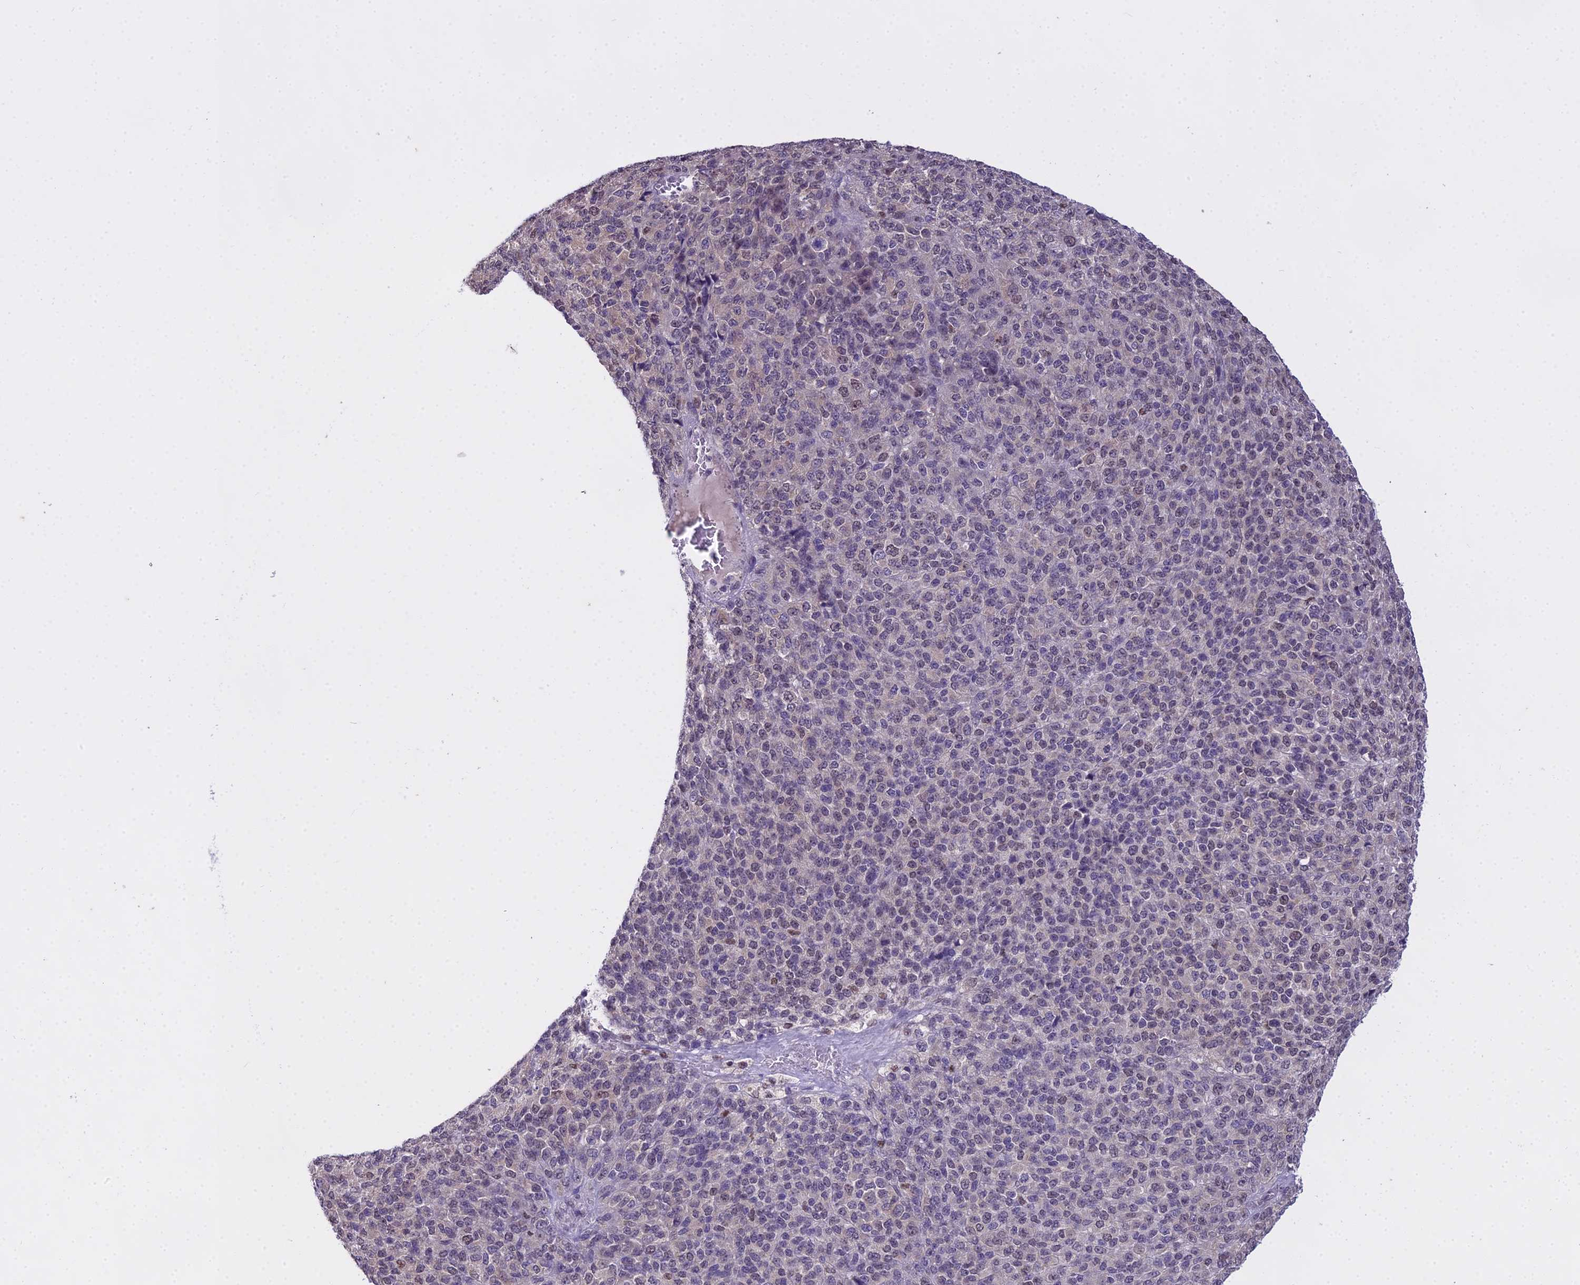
{"staining": {"intensity": "negative", "quantity": "none", "location": "none"}, "tissue": "melanoma", "cell_type": "Tumor cells", "image_type": "cancer", "snomed": [{"axis": "morphology", "description": "Malignant melanoma, Metastatic site"}, {"axis": "topography", "description": "Brain"}], "caption": "The photomicrograph exhibits no staining of tumor cells in malignant melanoma (metastatic site).", "gene": "MAT2A", "patient": {"sex": "female", "age": 56}}